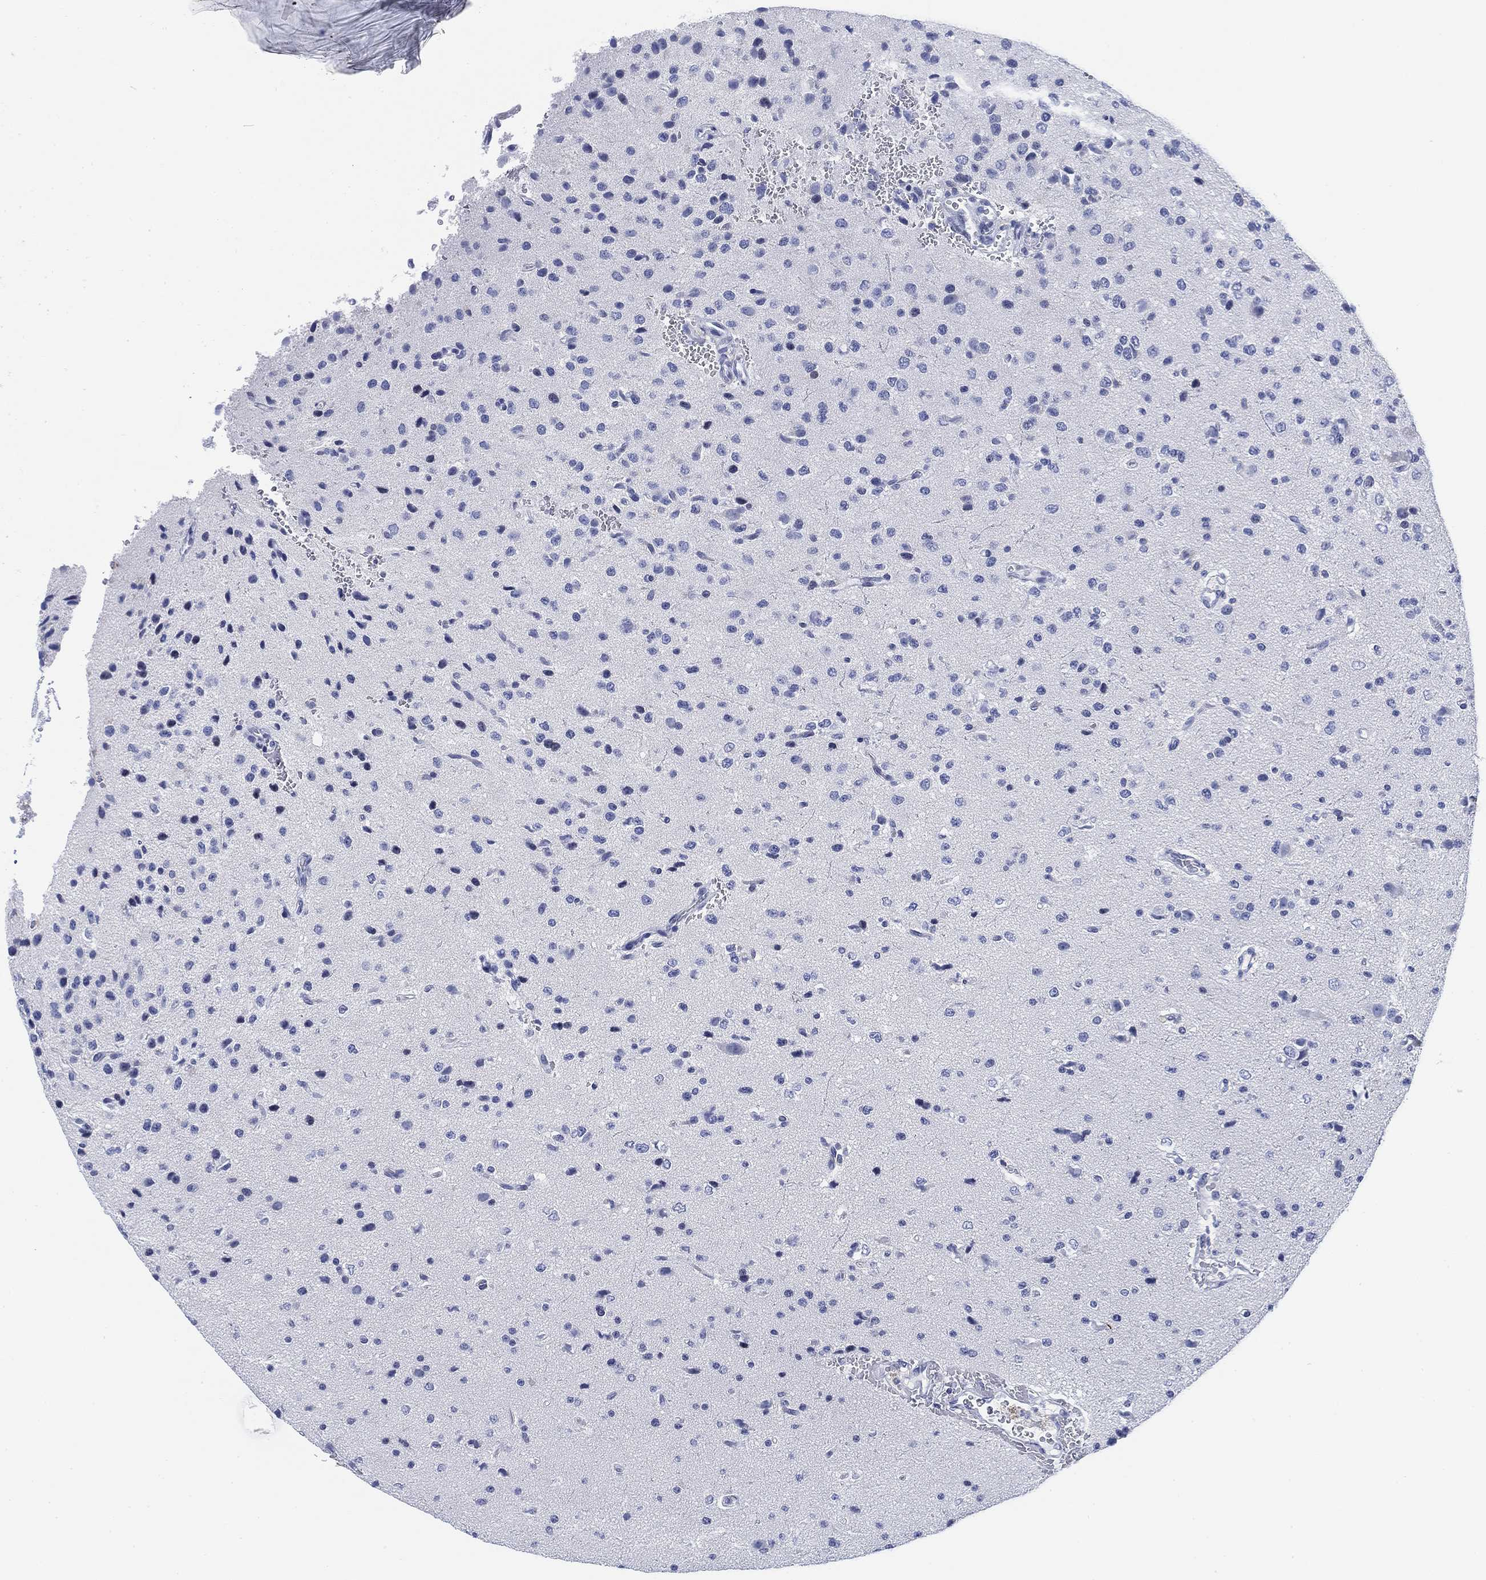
{"staining": {"intensity": "negative", "quantity": "none", "location": "none"}, "tissue": "glioma", "cell_type": "Tumor cells", "image_type": "cancer", "snomed": [{"axis": "morphology", "description": "Glioma, malignant, Low grade"}, {"axis": "topography", "description": "Brain"}], "caption": "This image is of glioma stained with immunohistochemistry to label a protein in brown with the nuclei are counter-stained blue. There is no positivity in tumor cells. The staining is performed using DAB (3,3'-diaminobenzidine) brown chromogen with nuclei counter-stained in using hematoxylin.", "gene": "FYB1", "patient": {"sex": "male", "age": 41}}